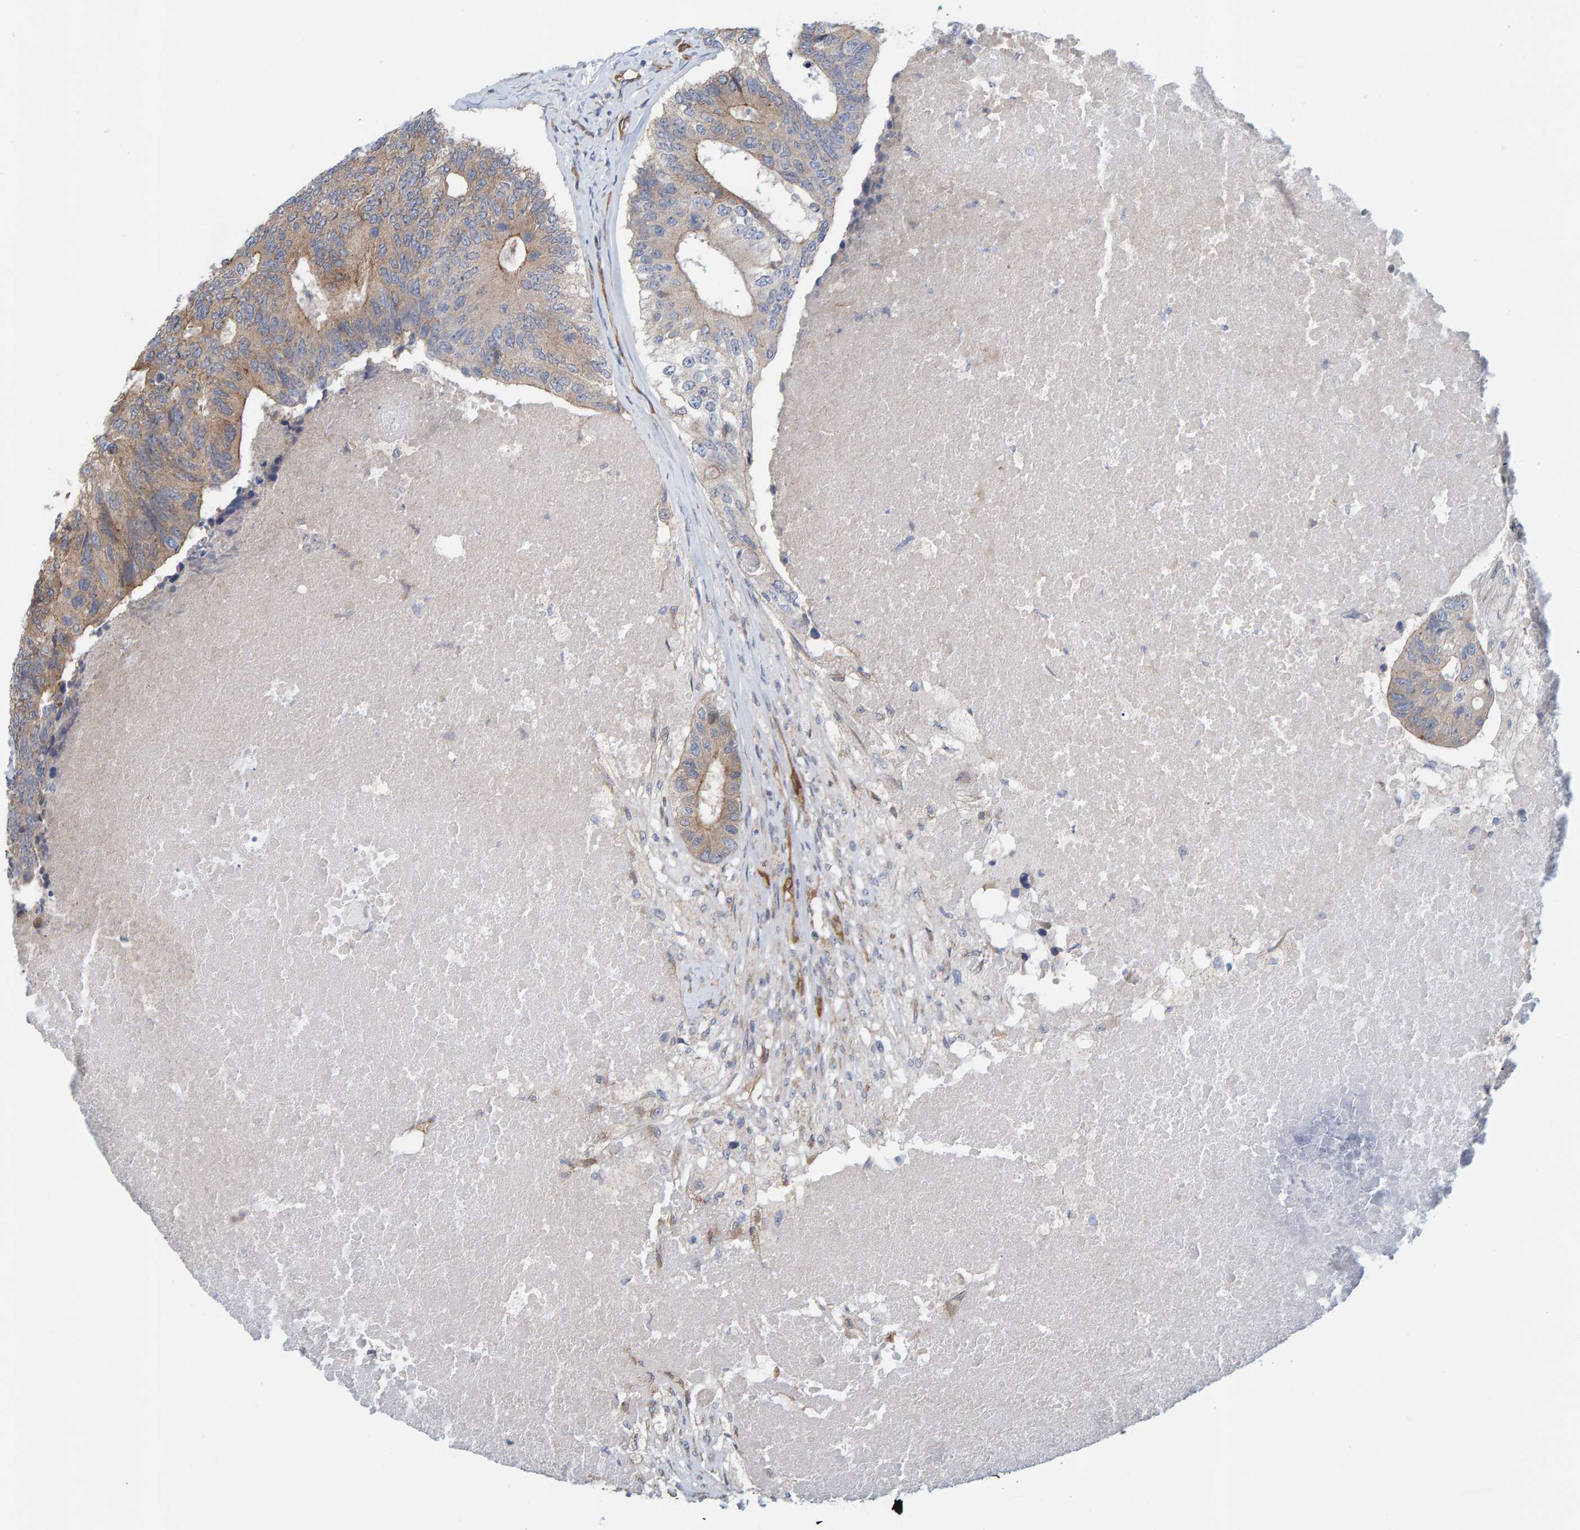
{"staining": {"intensity": "weak", "quantity": "25%-75%", "location": "cytoplasmic/membranous"}, "tissue": "colorectal cancer", "cell_type": "Tumor cells", "image_type": "cancer", "snomed": [{"axis": "morphology", "description": "Adenocarcinoma, NOS"}, {"axis": "topography", "description": "Colon"}], "caption": "Protein positivity by immunohistochemistry displays weak cytoplasmic/membranous staining in about 25%-75% of tumor cells in colorectal adenocarcinoma. The staining was performed using DAB, with brown indicating positive protein expression. Nuclei are stained blue with hematoxylin.", "gene": "PRKD2", "patient": {"sex": "female", "age": 67}}